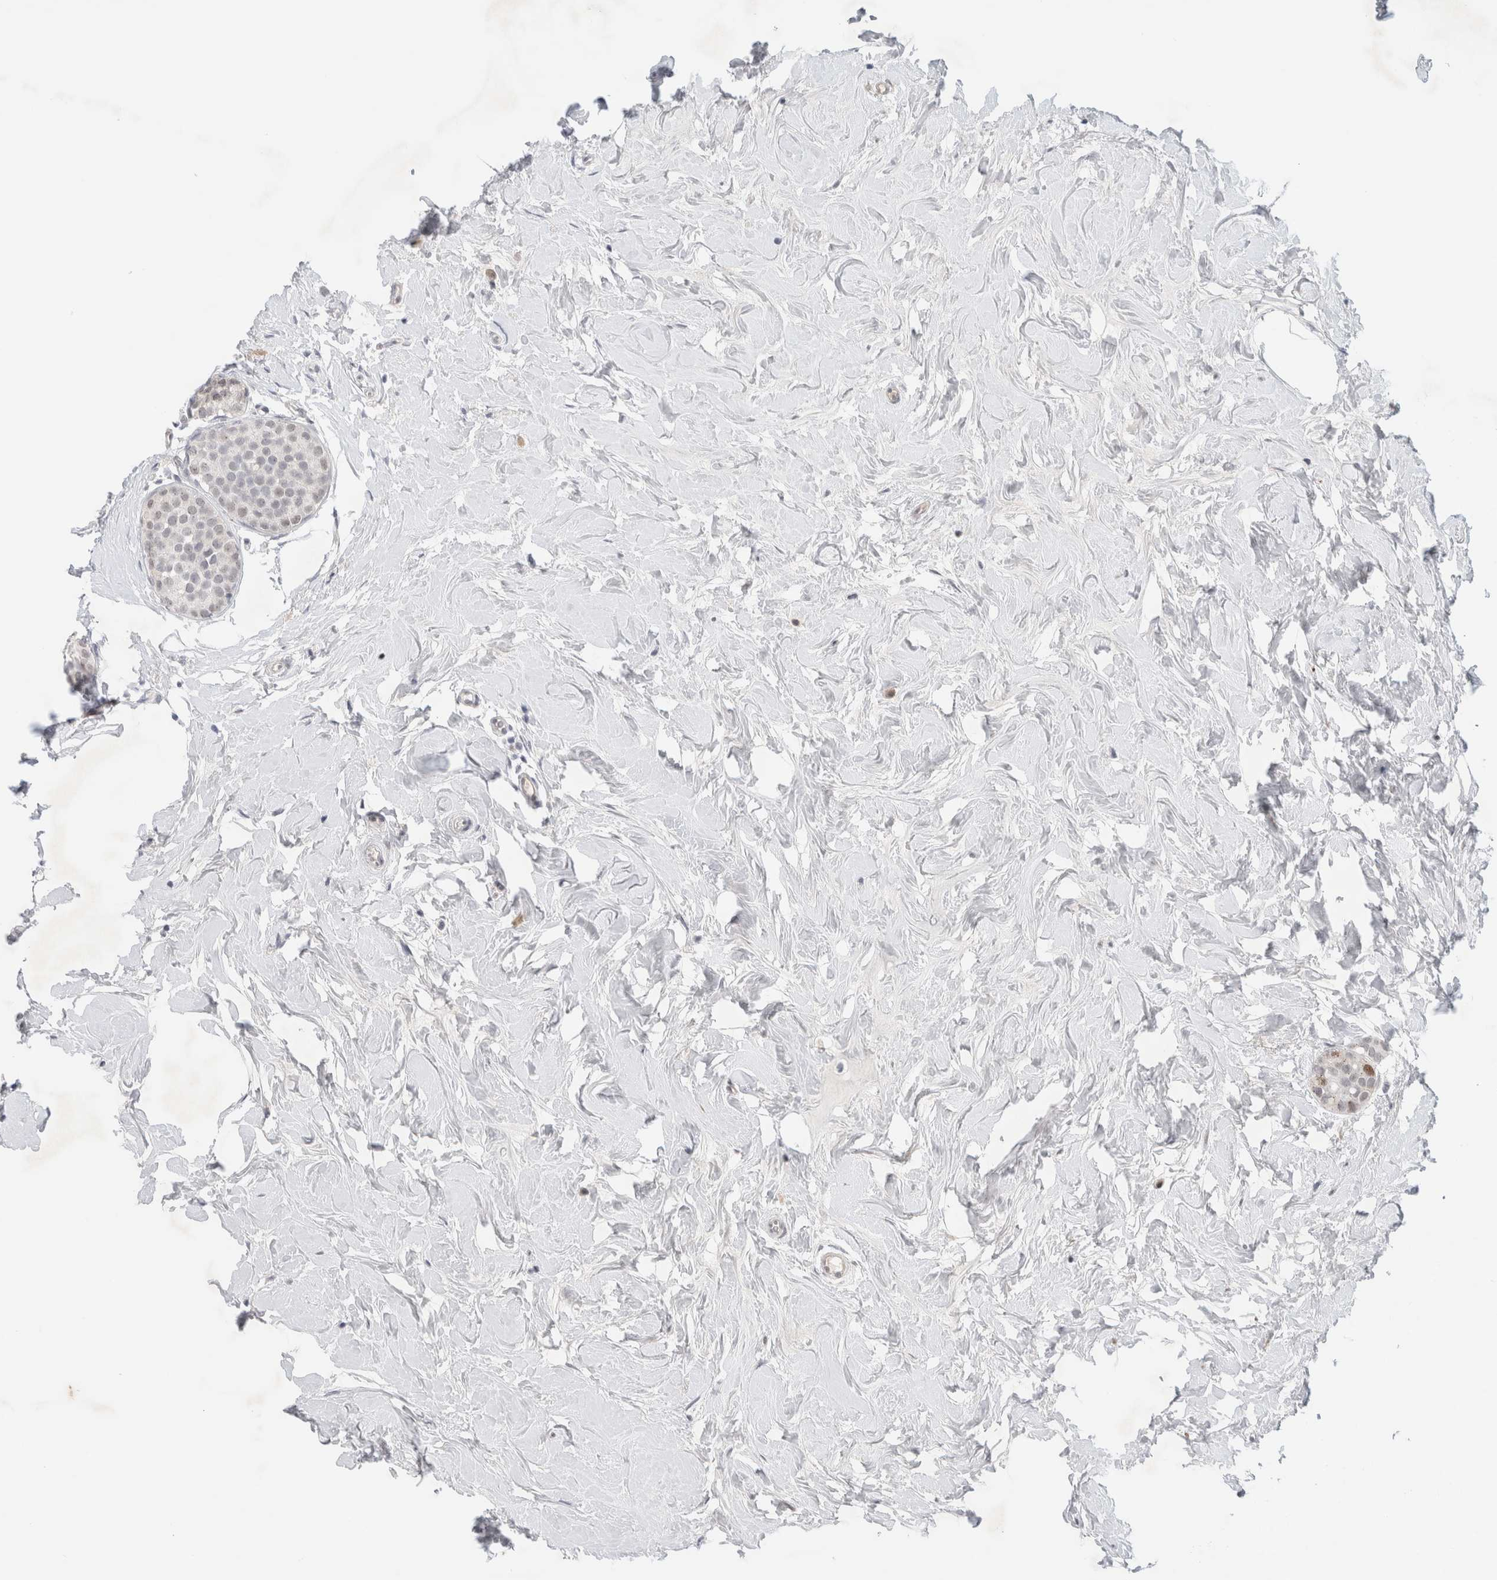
{"staining": {"intensity": "weak", "quantity": "<25%", "location": "nuclear"}, "tissue": "breast cancer", "cell_type": "Tumor cells", "image_type": "cancer", "snomed": [{"axis": "morphology", "description": "Lobular carcinoma, in situ"}, {"axis": "morphology", "description": "Lobular carcinoma"}, {"axis": "topography", "description": "Breast"}], "caption": "Immunohistochemical staining of breast cancer (lobular carcinoma) reveals no significant staining in tumor cells.", "gene": "KNL1", "patient": {"sex": "female", "age": 41}}